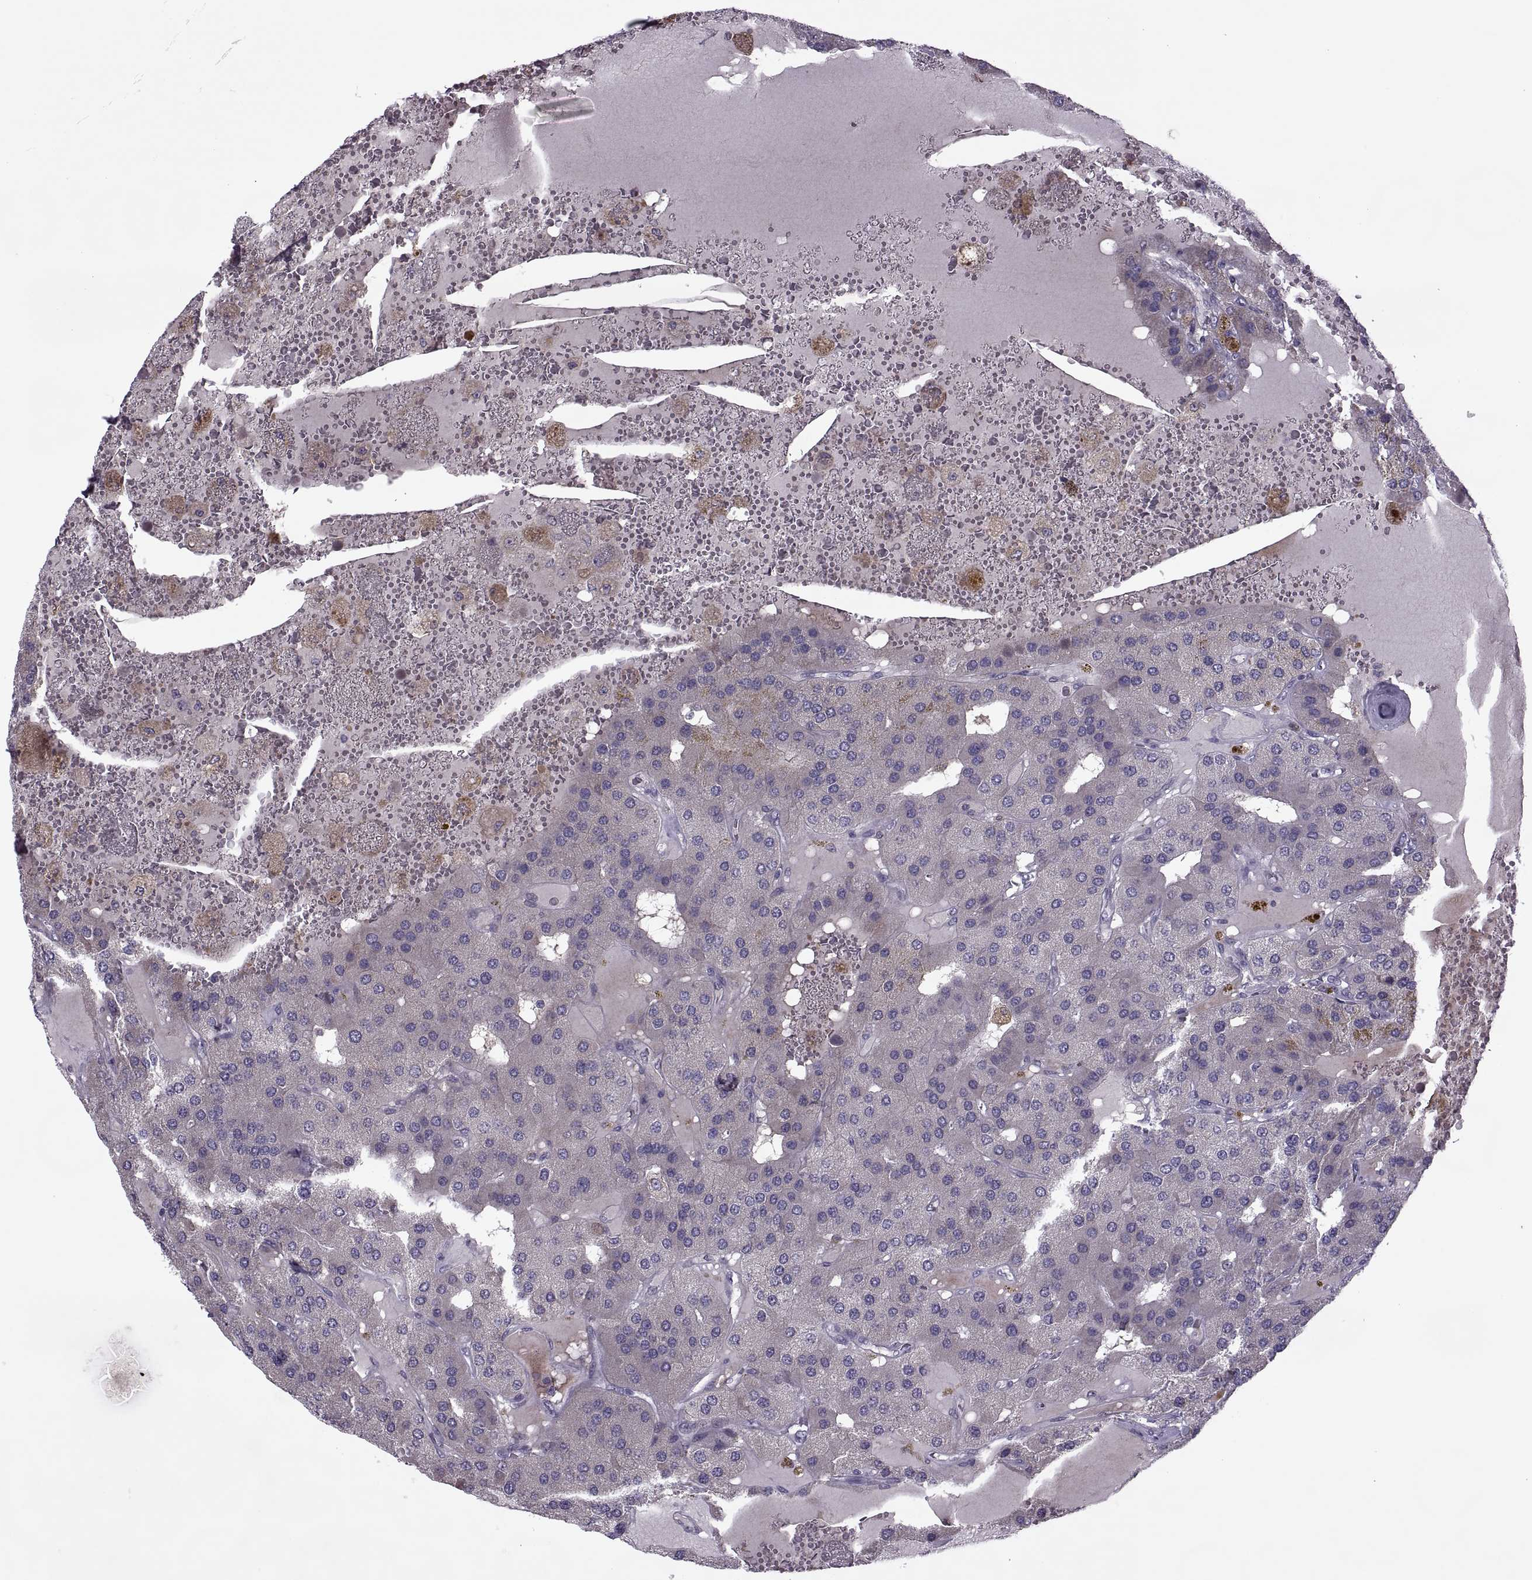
{"staining": {"intensity": "negative", "quantity": "none", "location": "none"}, "tissue": "parathyroid gland", "cell_type": "Glandular cells", "image_type": "normal", "snomed": [{"axis": "morphology", "description": "Normal tissue, NOS"}, {"axis": "morphology", "description": "Adenoma, NOS"}, {"axis": "topography", "description": "Parathyroid gland"}], "caption": "Immunohistochemical staining of unremarkable parathyroid gland shows no significant positivity in glandular cells. (DAB IHC, high magnification).", "gene": "ODF3", "patient": {"sex": "female", "age": 86}}